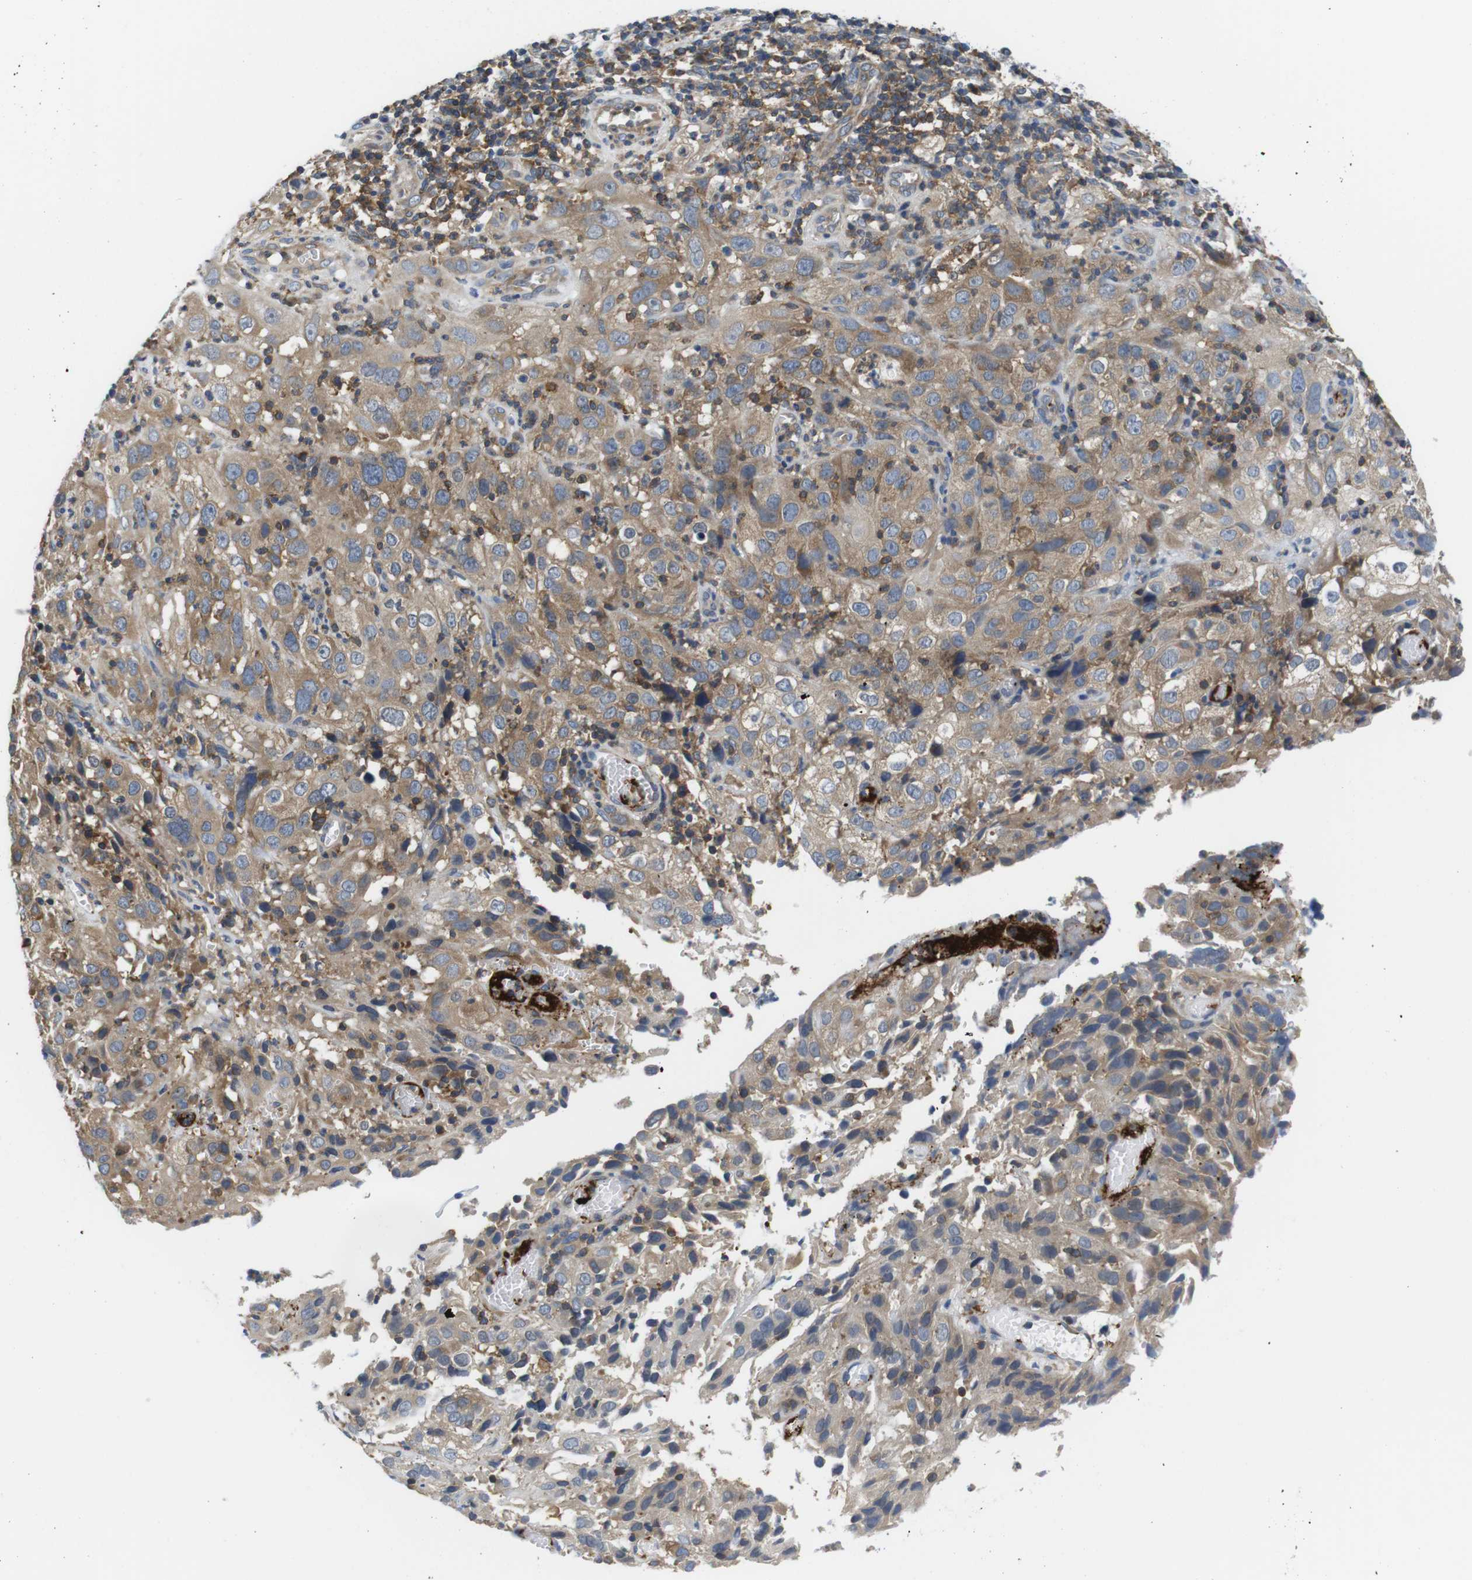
{"staining": {"intensity": "moderate", "quantity": ">75%", "location": "cytoplasmic/membranous"}, "tissue": "cervical cancer", "cell_type": "Tumor cells", "image_type": "cancer", "snomed": [{"axis": "morphology", "description": "Squamous cell carcinoma, NOS"}, {"axis": "topography", "description": "Cervix"}], "caption": "Protein staining demonstrates moderate cytoplasmic/membranous expression in about >75% of tumor cells in cervical cancer.", "gene": "HERPUD2", "patient": {"sex": "female", "age": 32}}